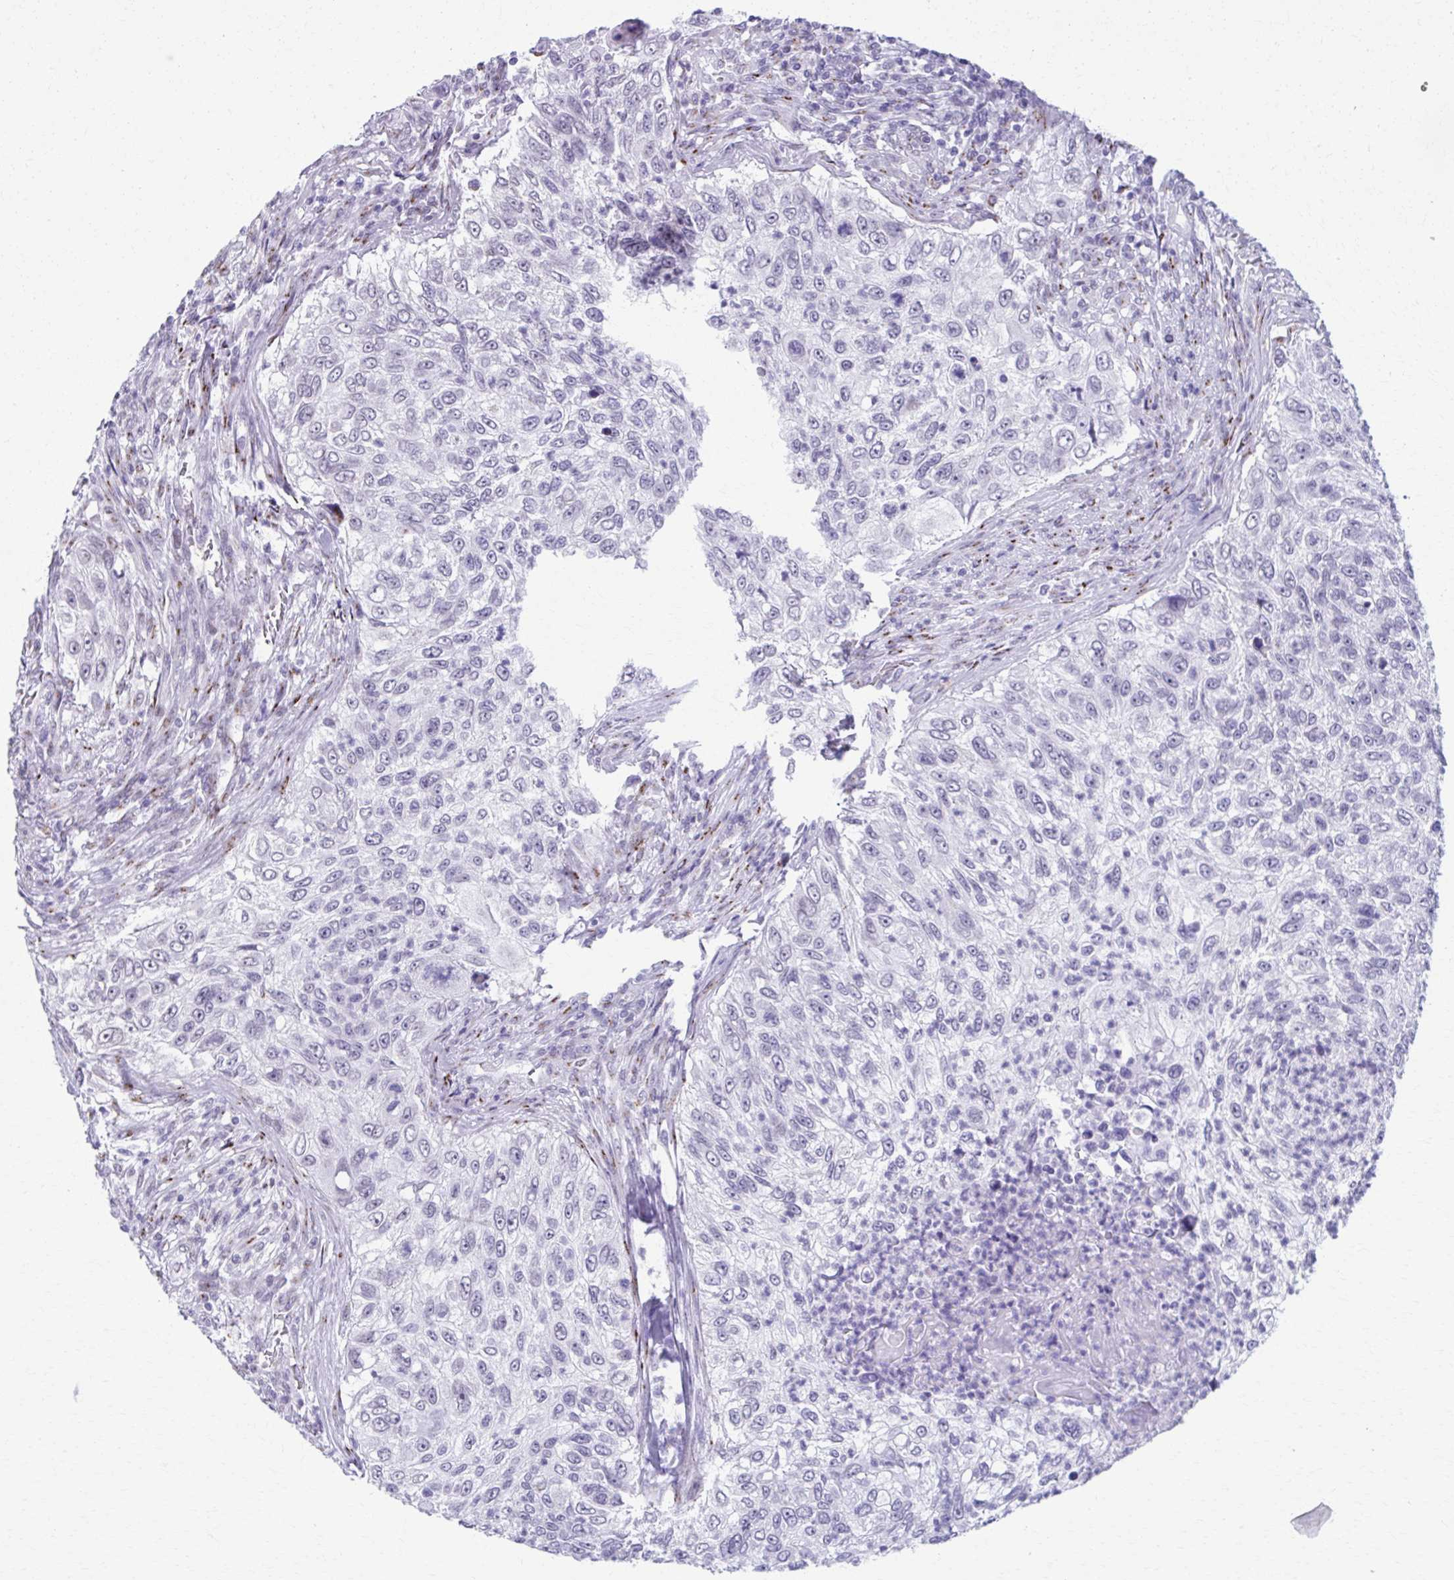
{"staining": {"intensity": "negative", "quantity": "none", "location": "none"}, "tissue": "urothelial cancer", "cell_type": "Tumor cells", "image_type": "cancer", "snomed": [{"axis": "morphology", "description": "Urothelial carcinoma, High grade"}, {"axis": "topography", "description": "Urinary bladder"}], "caption": "There is no significant expression in tumor cells of urothelial cancer. (DAB (3,3'-diaminobenzidine) immunohistochemistry with hematoxylin counter stain).", "gene": "ZNF682", "patient": {"sex": "female", "age": 60}}